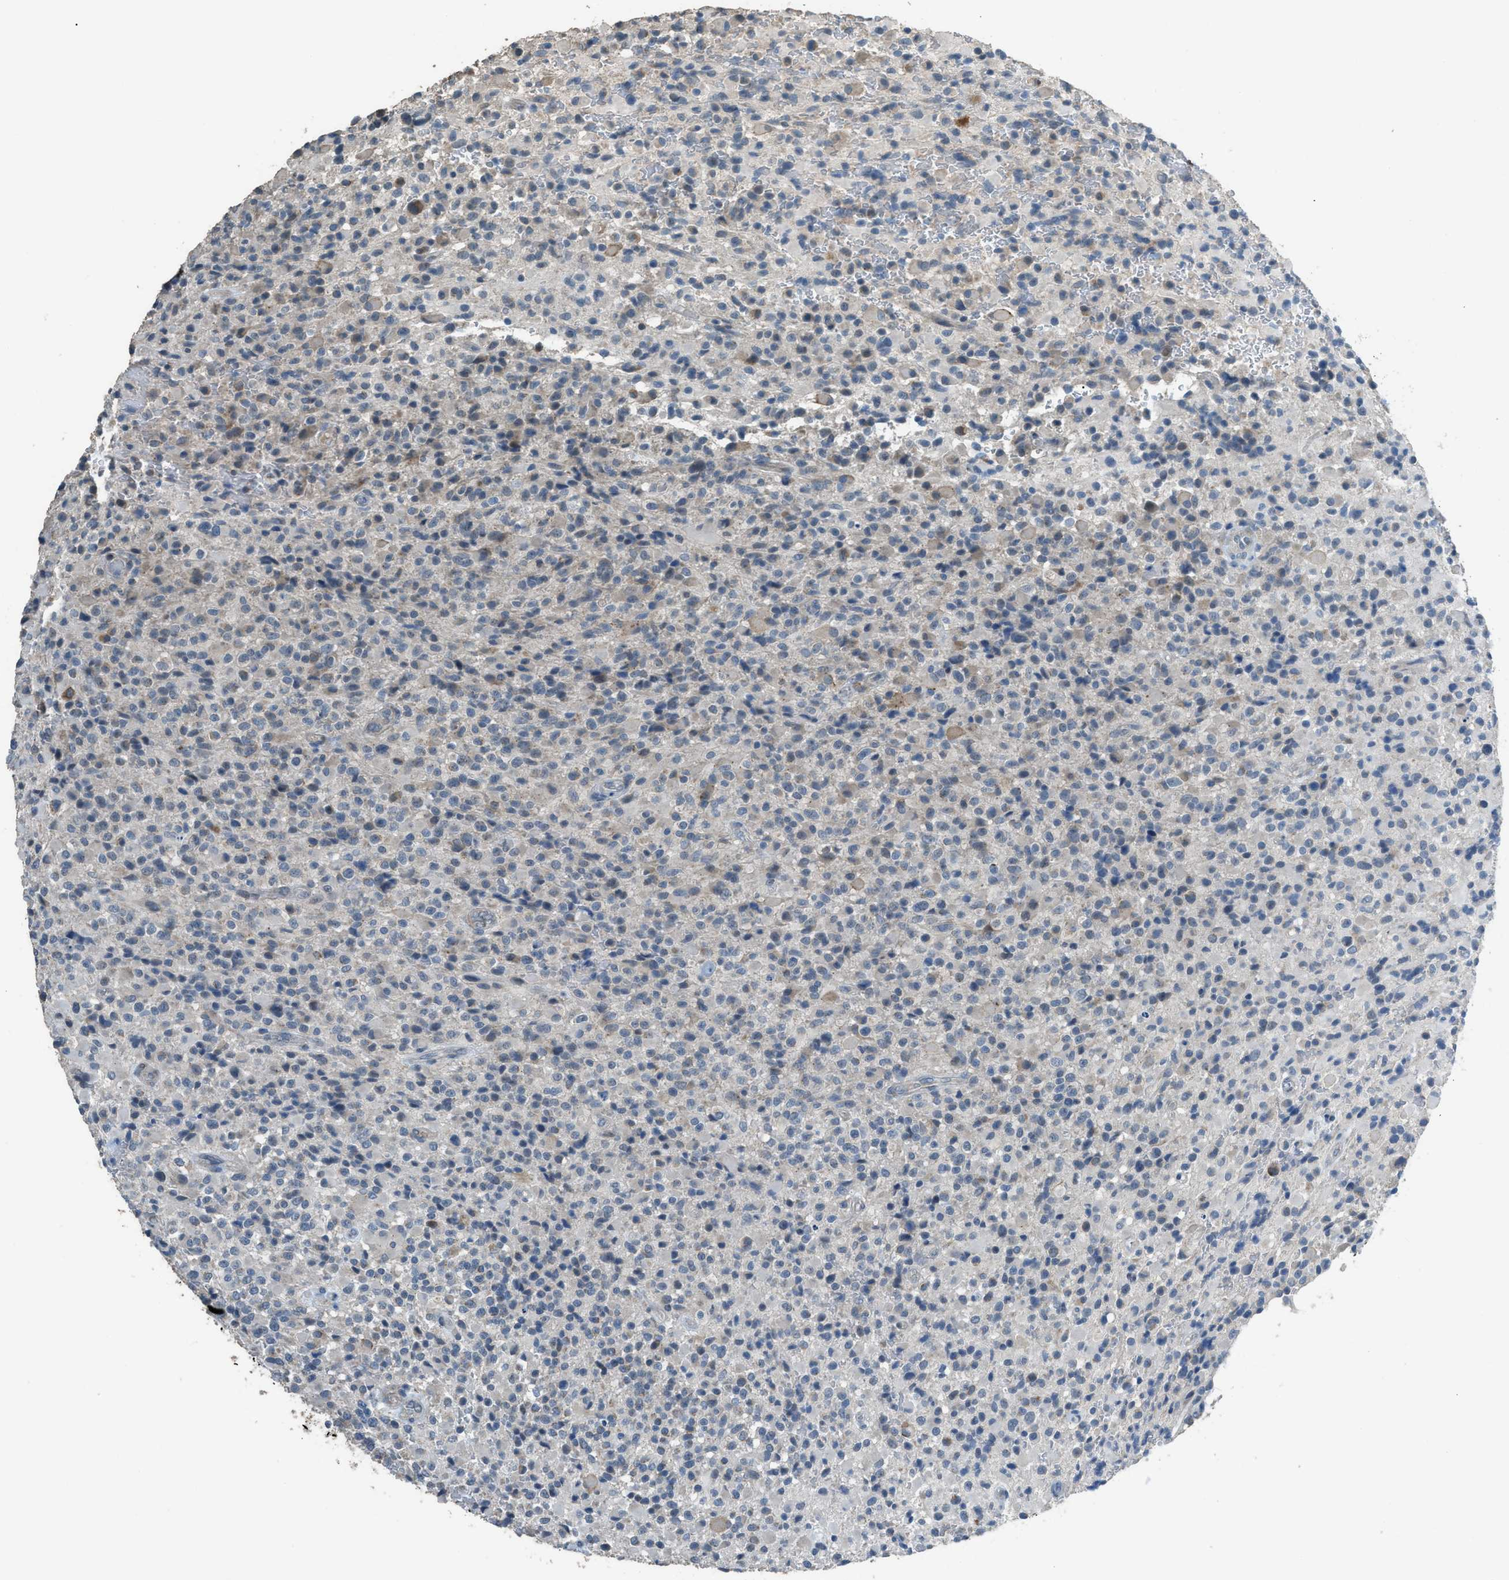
{"staining": {"intensity": "weak", "quantity": "<25%", "location": "cytoplasmic/membranous"}, "tissue": "glioma", "cell_type": "Tumor cells", "image_type": "cancer", "snomed": [{"axis": "morphology", "description": "Glioma, malignant, High grade"}, {"axis": "topography", "description": "Brain"}], "caption": "Immunohistochemical staining of high-grade glioma (malignant) displays no significant expression in tumor cells. (Brightfield microscopy of DAB immunohistochemistry at high magnification).", "gene": "TIMD4", "patient": {"sex": "male", "age": 71}}